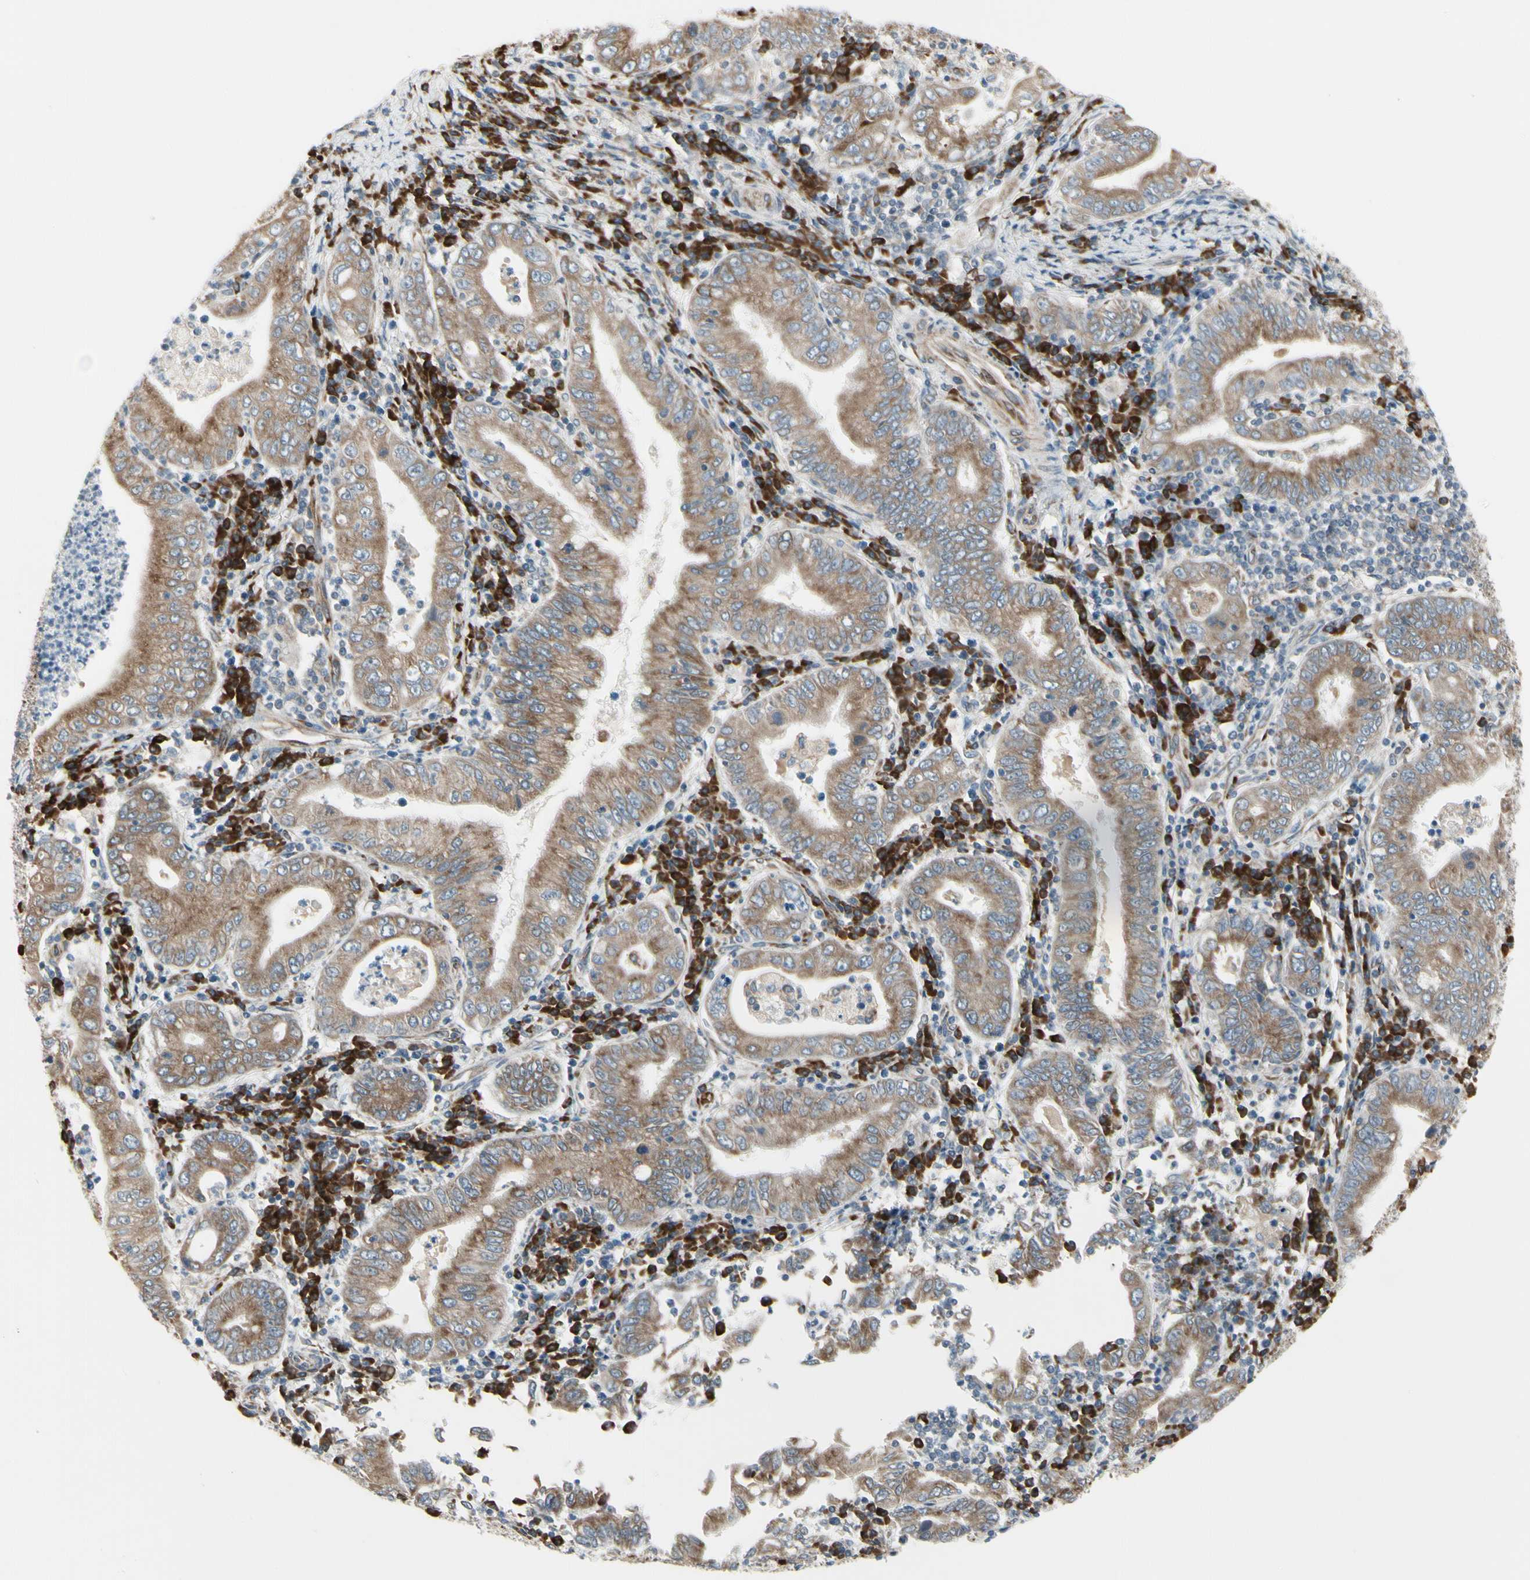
{"staining": {"intensity": "moderate", "quantity": ">75%", "location": "cytoplasmic/membranous"}, "tissue": "stomach cancer", "cell_type": "Tumor cells", "image_type": "cancer", "snomed": [{"axis": "morphology", "description": "Normal tissue, NOS"}, {"axis": "morphology", "description": "Adenocarcinoma, NOS"}, {"axis": "topography", "description": "Esophagus"}, {"axis": "topography", "description": "Stomach, upper"}, {"axis": "topography", "description": "Peripheral nerve tissue"}], "caption": "Immunohistochemistry (IHC) micrograph of human stomach cancer (adenocarcinoma) stained for a protein (brown), which demonstrates medium levels of moderate cytoplasmic/membranous expression in approximately >75% of tumor cells.", "gene": "FNDC3A", "patient": {"sex": "male", "age": 62}}